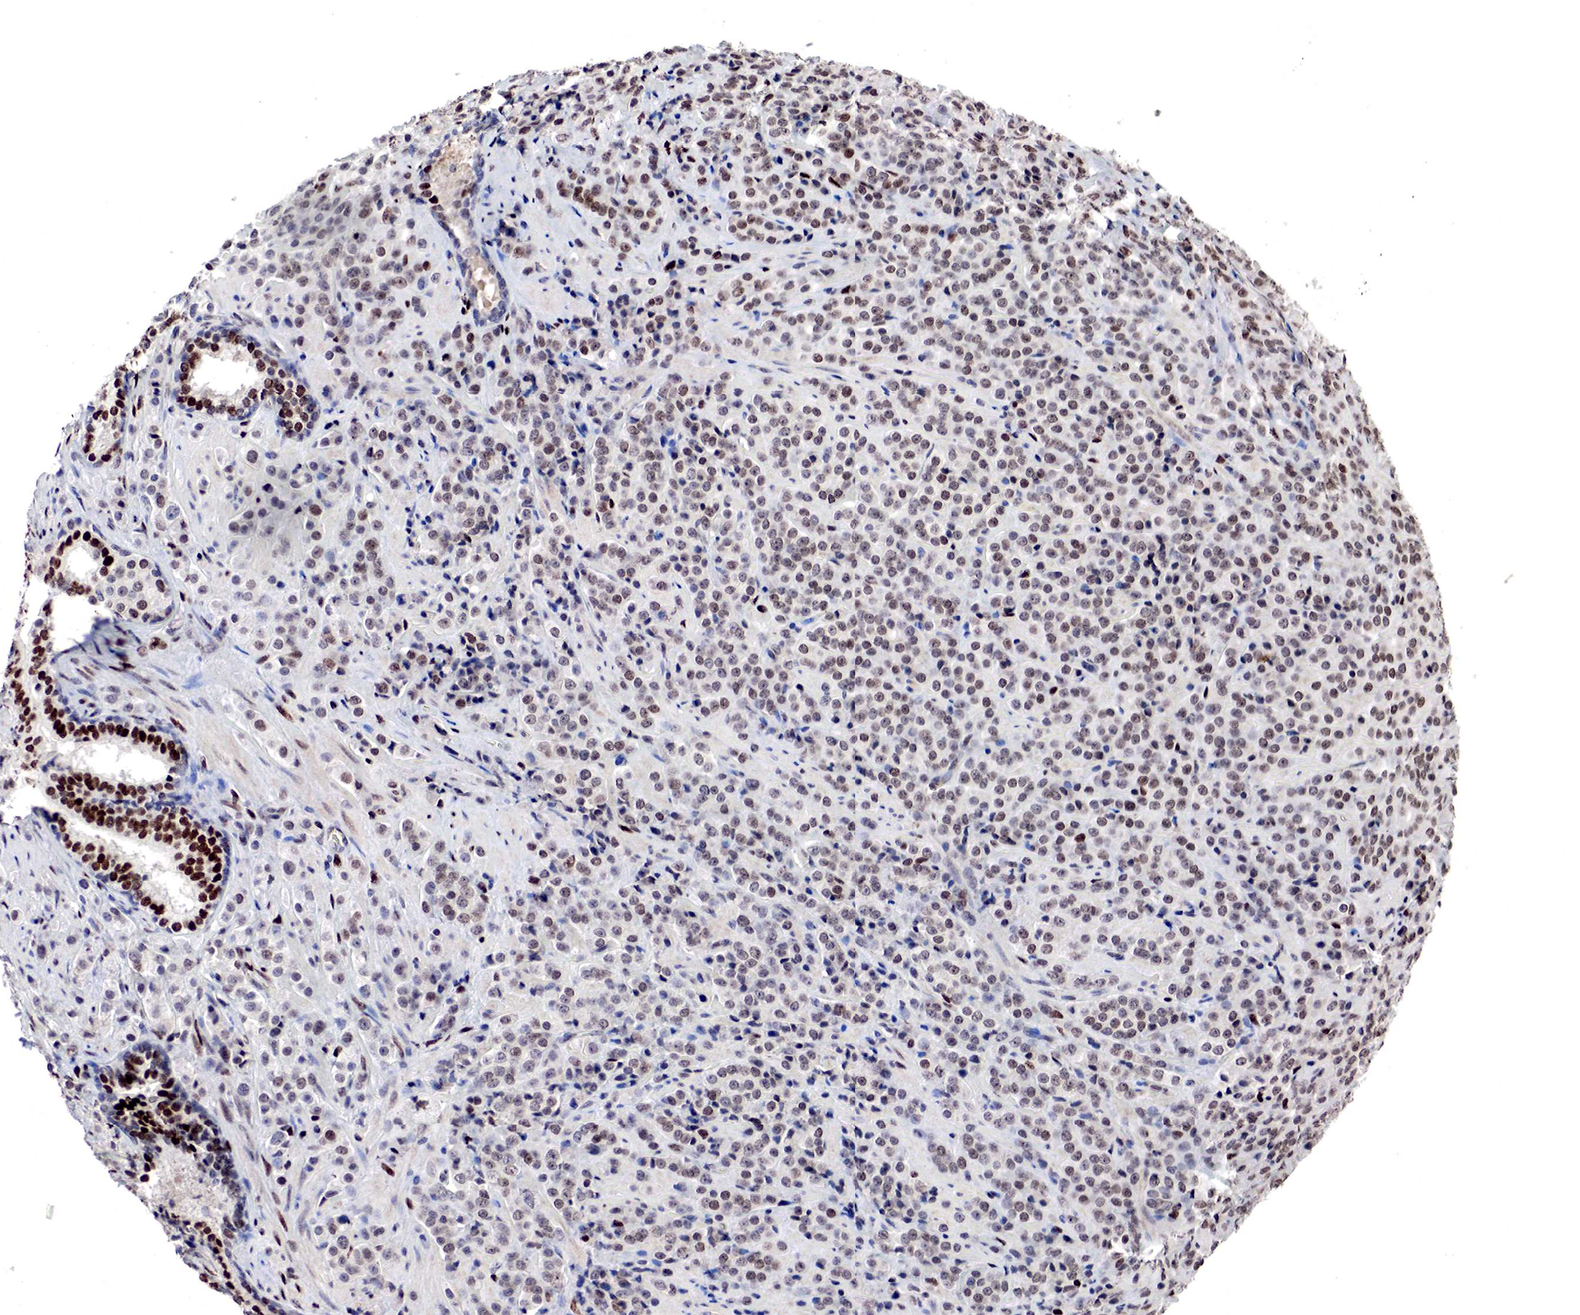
{"staining": {"intensity": "moderate", "quantity": "25%-75%", "location": "nuclear"}, "tissue": "prostate cancer", "cell_type": "Tumor cells", "image_type": "cancer", "snomed": [{"axis": "morphology", "description": "Adenocarcinoma, Medium grade"}, {"axis": "topography", "description": "Prostate"}], "caption": "This micrograph reveals immunohistochemistry staining of human prostate cancer (adenocarcinoma (medium-grade)), with medium moderate nuclear staining in about 25%-75% of tumor cells.", "gene": "DACH2", "patient": {"sex": "male", "age": 70}}